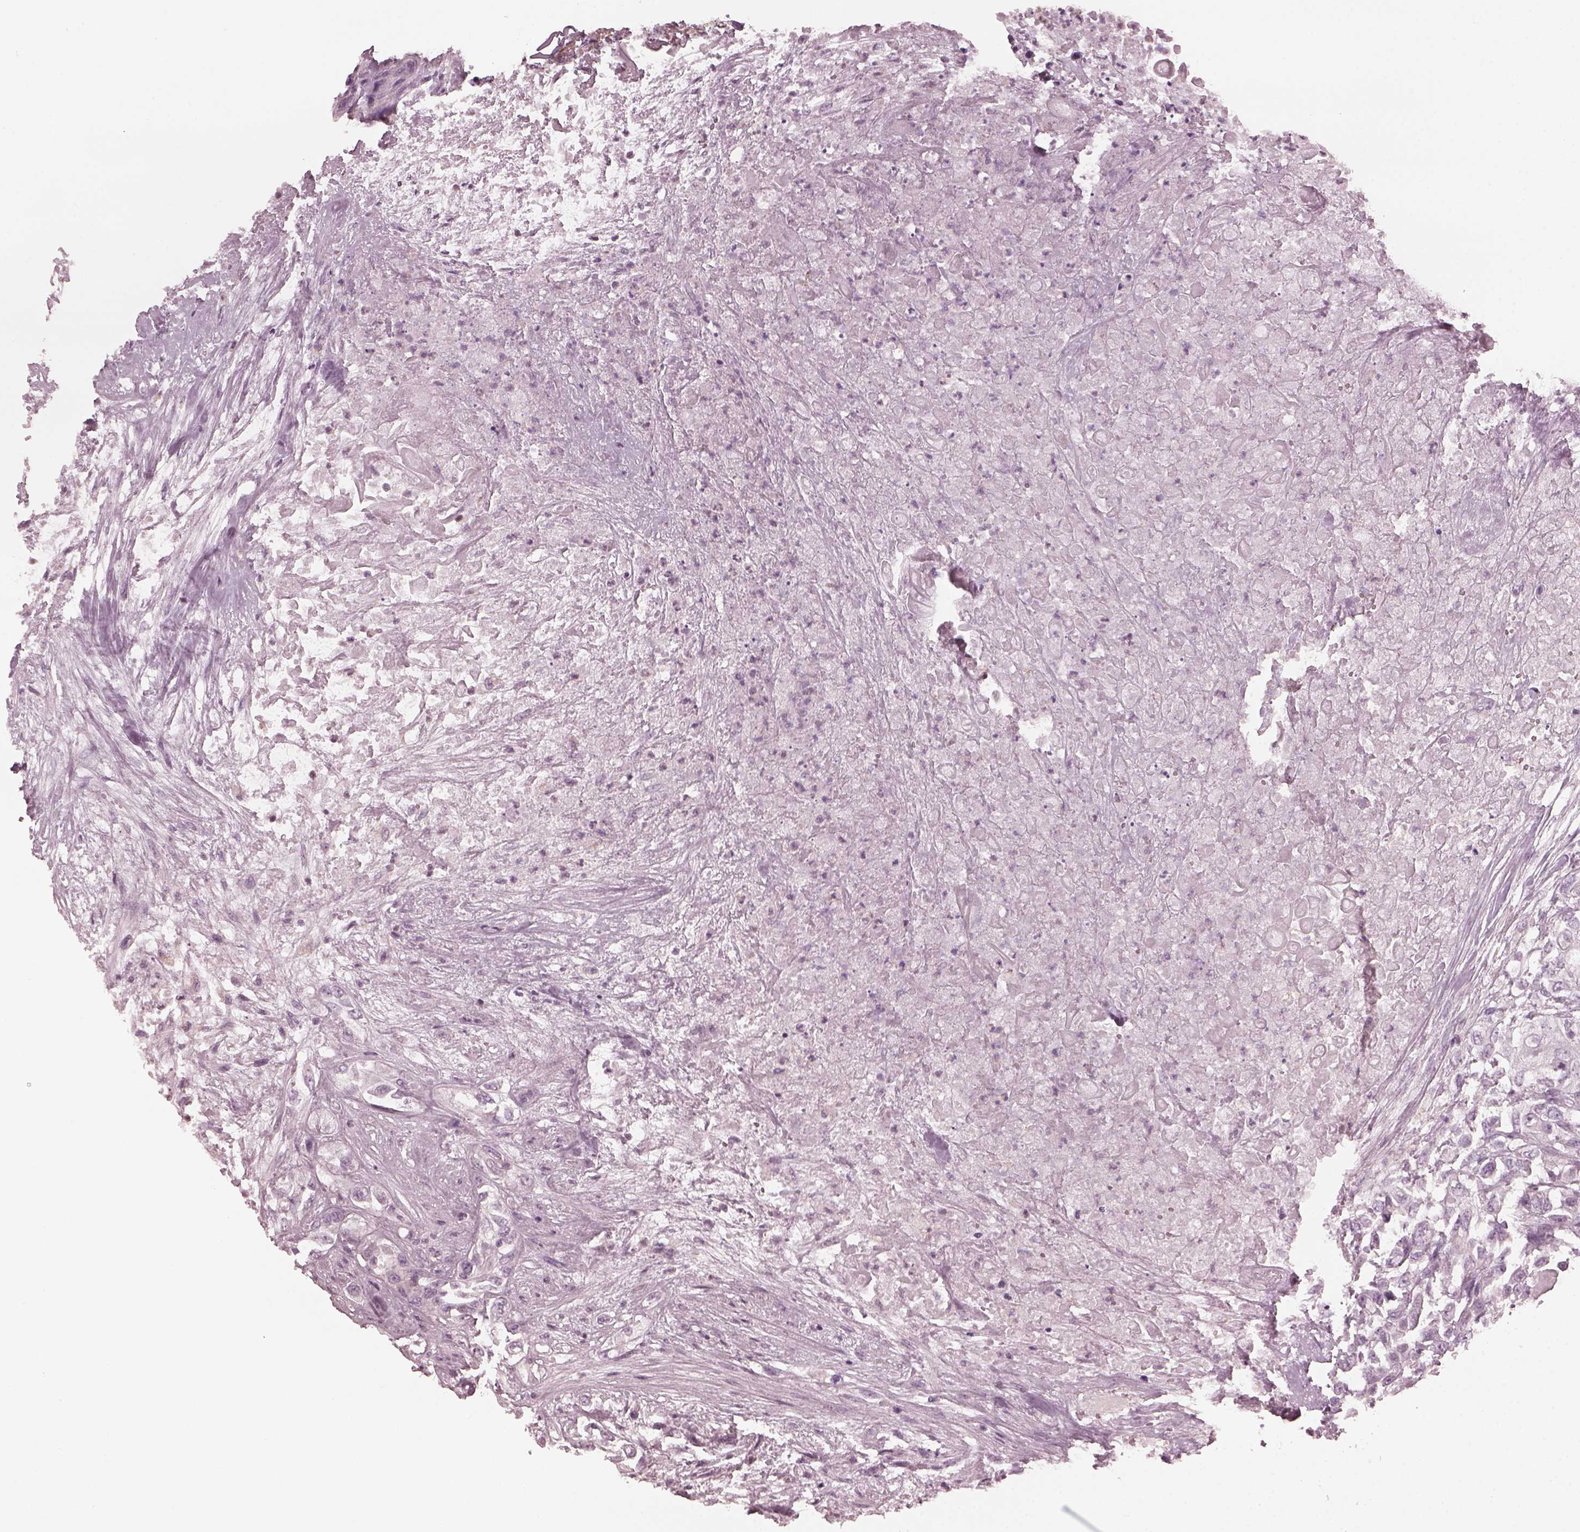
{"staining": {"intensity": "negative", "quantity": "none", "location": "none"}, "tissue": "urothelial cancer", "cell_type": "Tumor cells", "image_type": "cancer", "snomed": [{"axis": "morphology", "description": "Urothelial carcinoma, High grade"}, {"axis": "topography", "description": "Urinary bladder"}], "caption": "DAB immunohistochemical staining of urothelial cancer reveals no significant staining in tumor cells.", "gene": "CCDC170", "patient": {"sex": "female", "age": 56}}